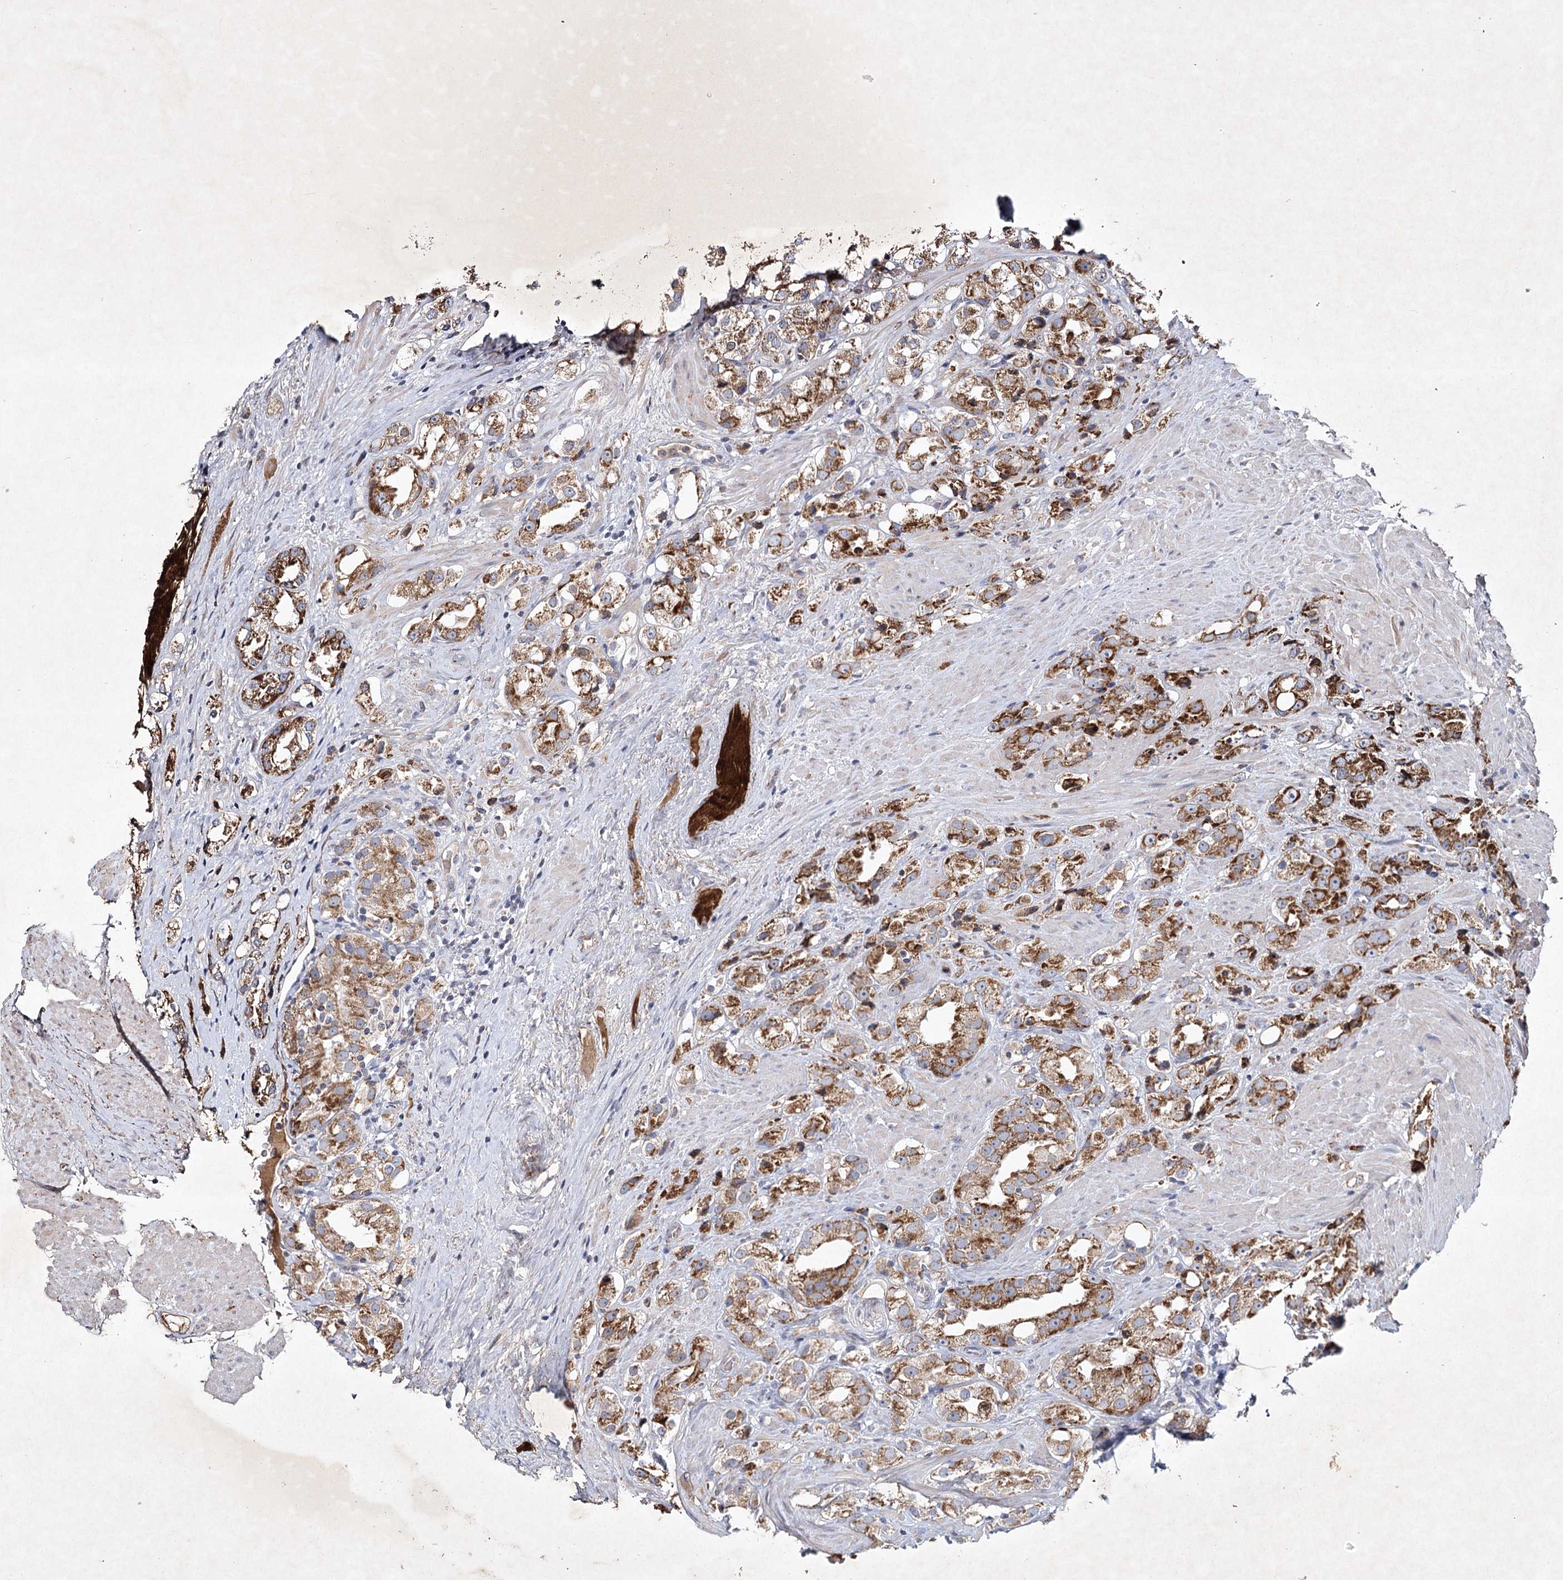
{"staining": {"intensity": "strong", "quantity": ">75%", "location": "cytoplasmic/membranous"}, "tissue": "prostate cancer", "cell_type": "Tumor cells", "image_type": "cancer", "snomed": [{"axis": "morphology", "description": "Adenocarcinoma, NOS"}, {"axis": "topography", "description": "Prostate"}], "caption": "This is an image of IHC staining of adenocarcinoma (prostate), which shows strong expression in the cytoplasmic/membranous of tumor cells.", "gene": "MRPL44", "patient": {"sex": "male", "age": 79}}